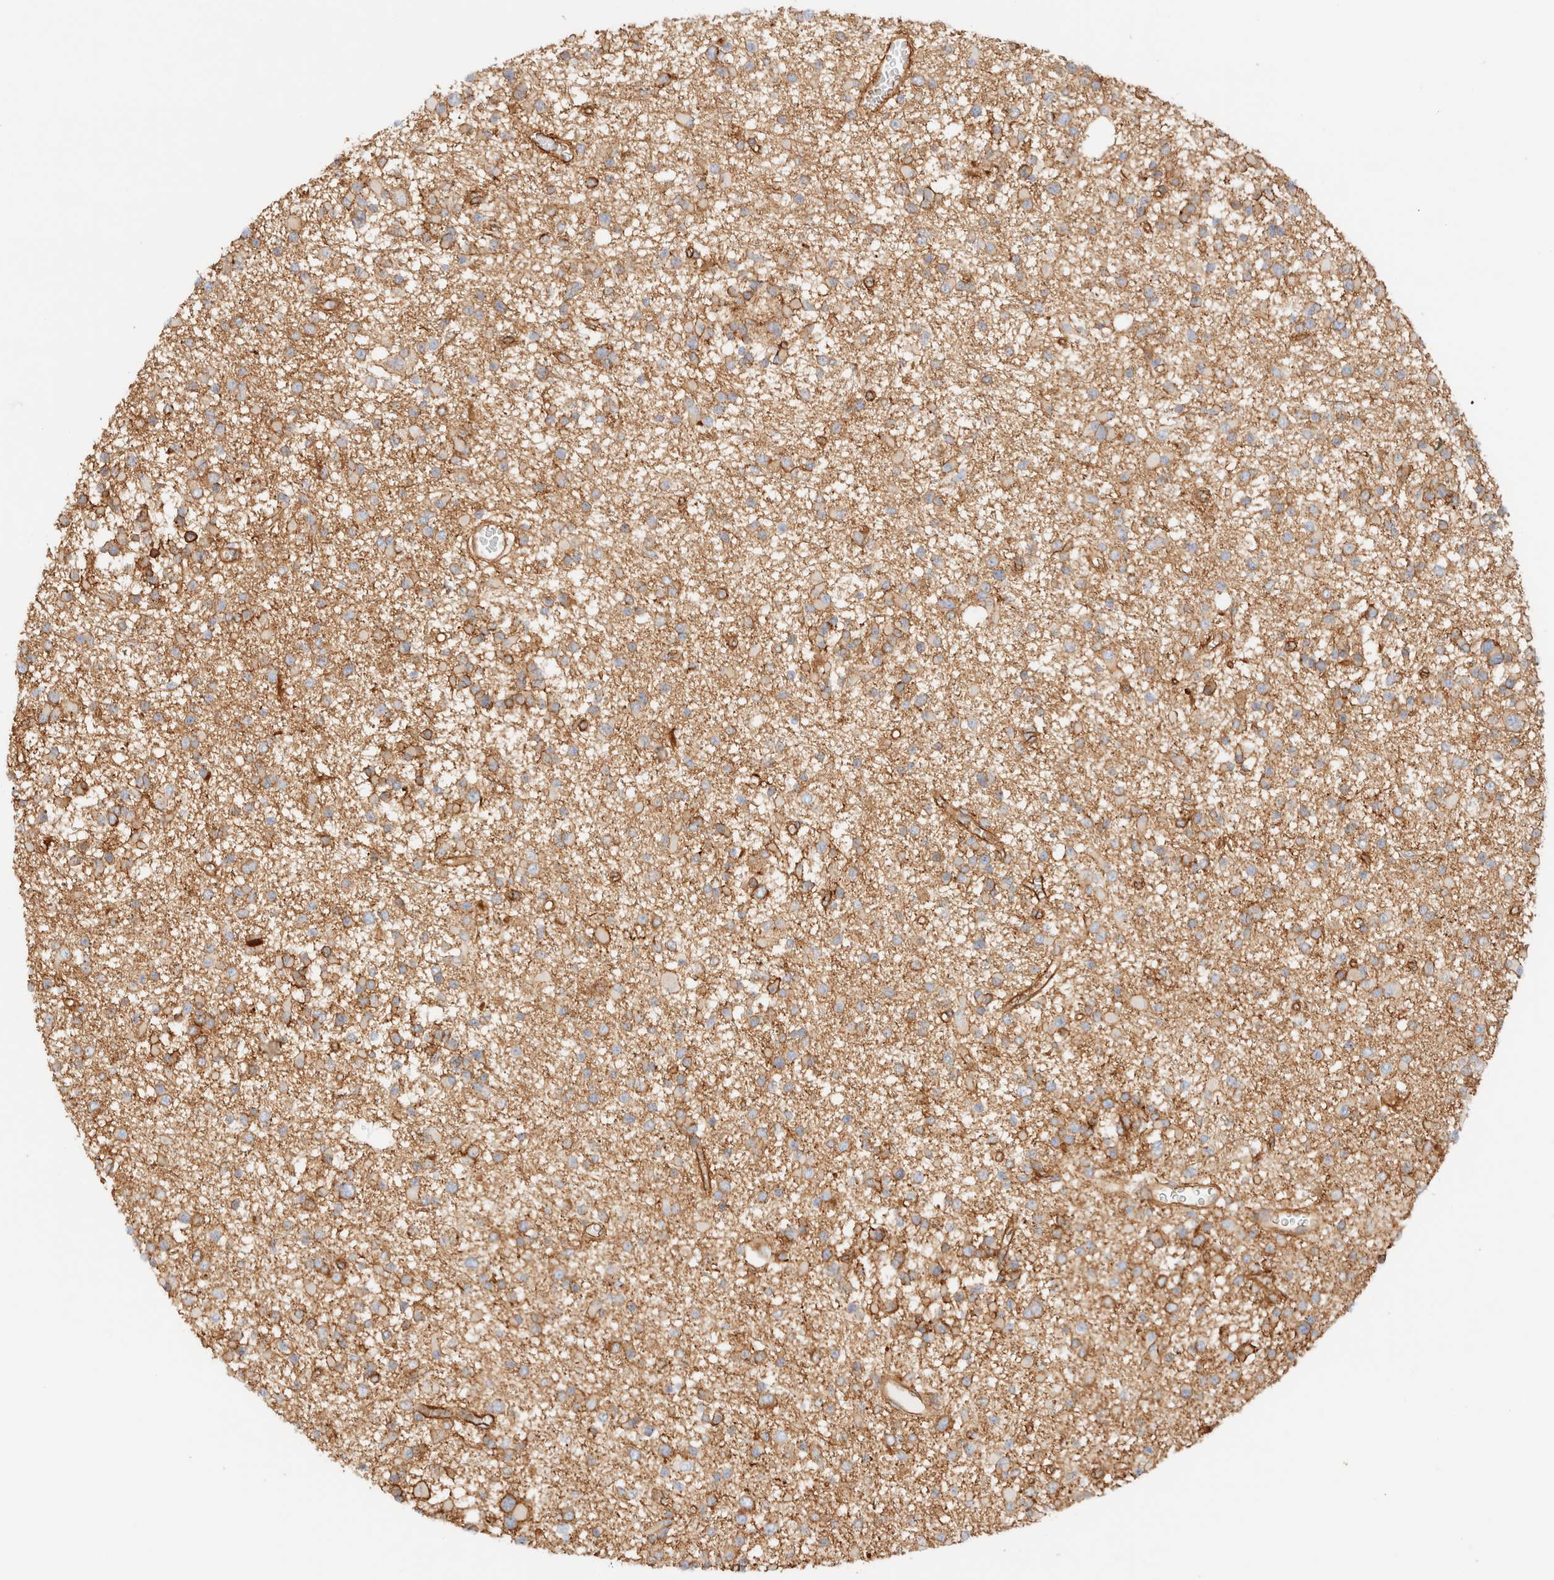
{"staining": {"intensity": "moderate", "quantity": ">75%", "location": "cytoplasmic/membranous"}, "tissue": "glioma", "cell_type": "Tumor cells", "image_type": "cancer", "snomed": [{"axis": "morphology", "description": "Glioma, malignant, Low grade"}, {"axis": "topography", "description": "Brain"}], "caption": "The image reveals staining of malignant glioma (low-grade), revealing moderate cytoplasmic/membranous protein expression (brown color) within tumor cells. (DAB (3,3'-diaminobenzidine) IHC, brown staining for protein, blue staining for nuclei).", "gene": "CYB5R4", "patient": {"sex": "female", "age": 22}}